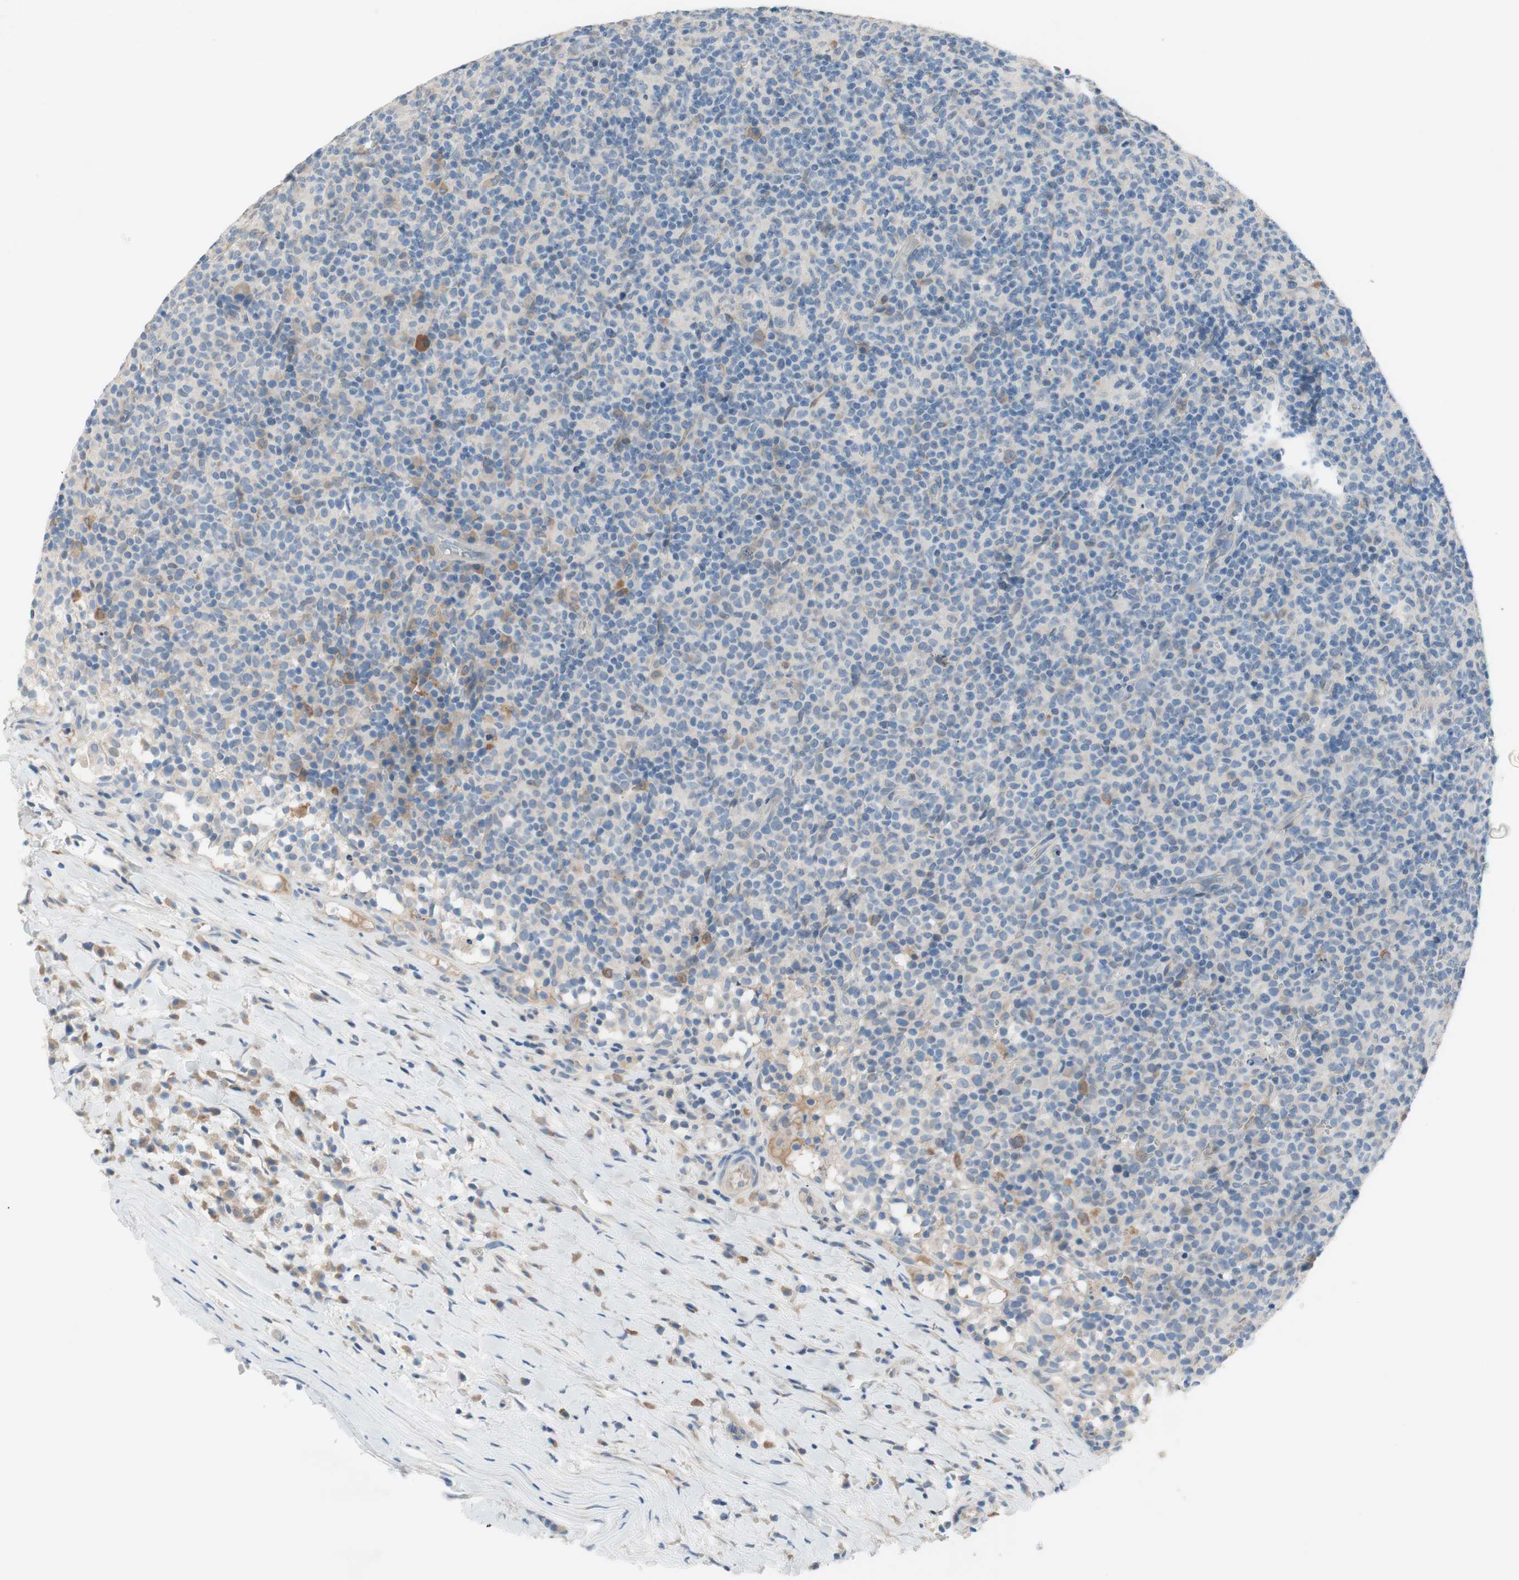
{"staining": {"intensity": "negative", "quantity": "none", "location": "none"}, "tissue": "lymph node", "cell_type": "Germinal center cells", "image_type": "normal", "snomed": [{"axis": "morphology", "description": "Normal tissue, NOS"}, {"axis": "morphology", "description": "Inflammation, NOS"}, {"axis": "topography", "description": "Lymph node"}], "caption": "IHC photomicrograph of benign lymph node stained for a protein (brown), which demonstrates no staining in germinal center cells.", "gene": "FDFT1", "patient": {"sex": "male", "age": 55}}